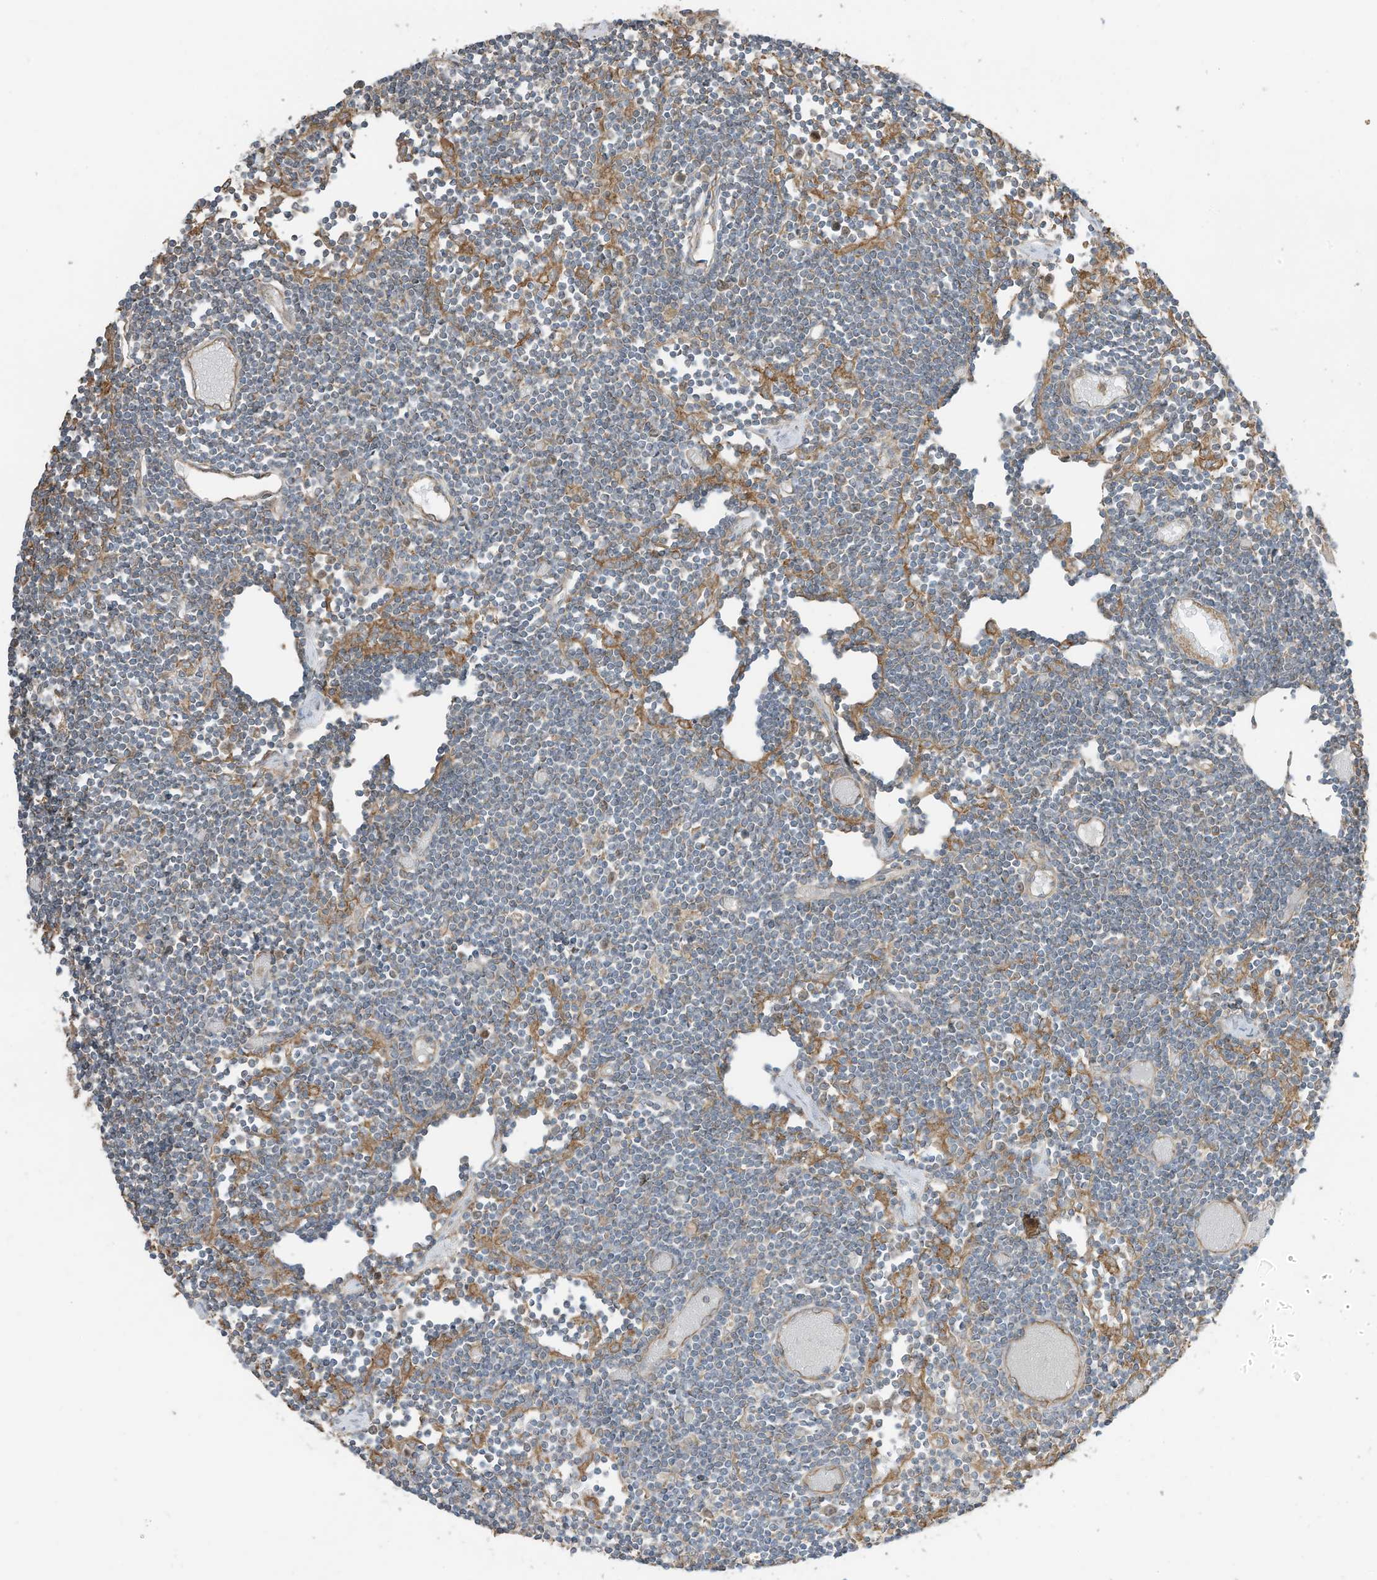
{"staining": {"intensity": "weak", "quantity": "25%-75%", "location": "cytoplasmic/membranous"}, "tissue": "lymph node", "cell_type": "Germinal center cells", "image_type": "normal", "snomed": [{"axis": "morphology", "description": "Normal tissue, NOS"}, {"axis": "topography", "description": "Lymph node"}], "caption": "IHC of unremarkable human lymph node demonstrates low levels of weak cytoplasmic/membranous positivity in approximately 25%-75% of germinal center cells. (DAB (3,3'-diaminobenzidine) = brown stain, brightfield microscopy at high magnification).", "gene": "CGAS", "patient": {"sex": "female", "age": 11}}